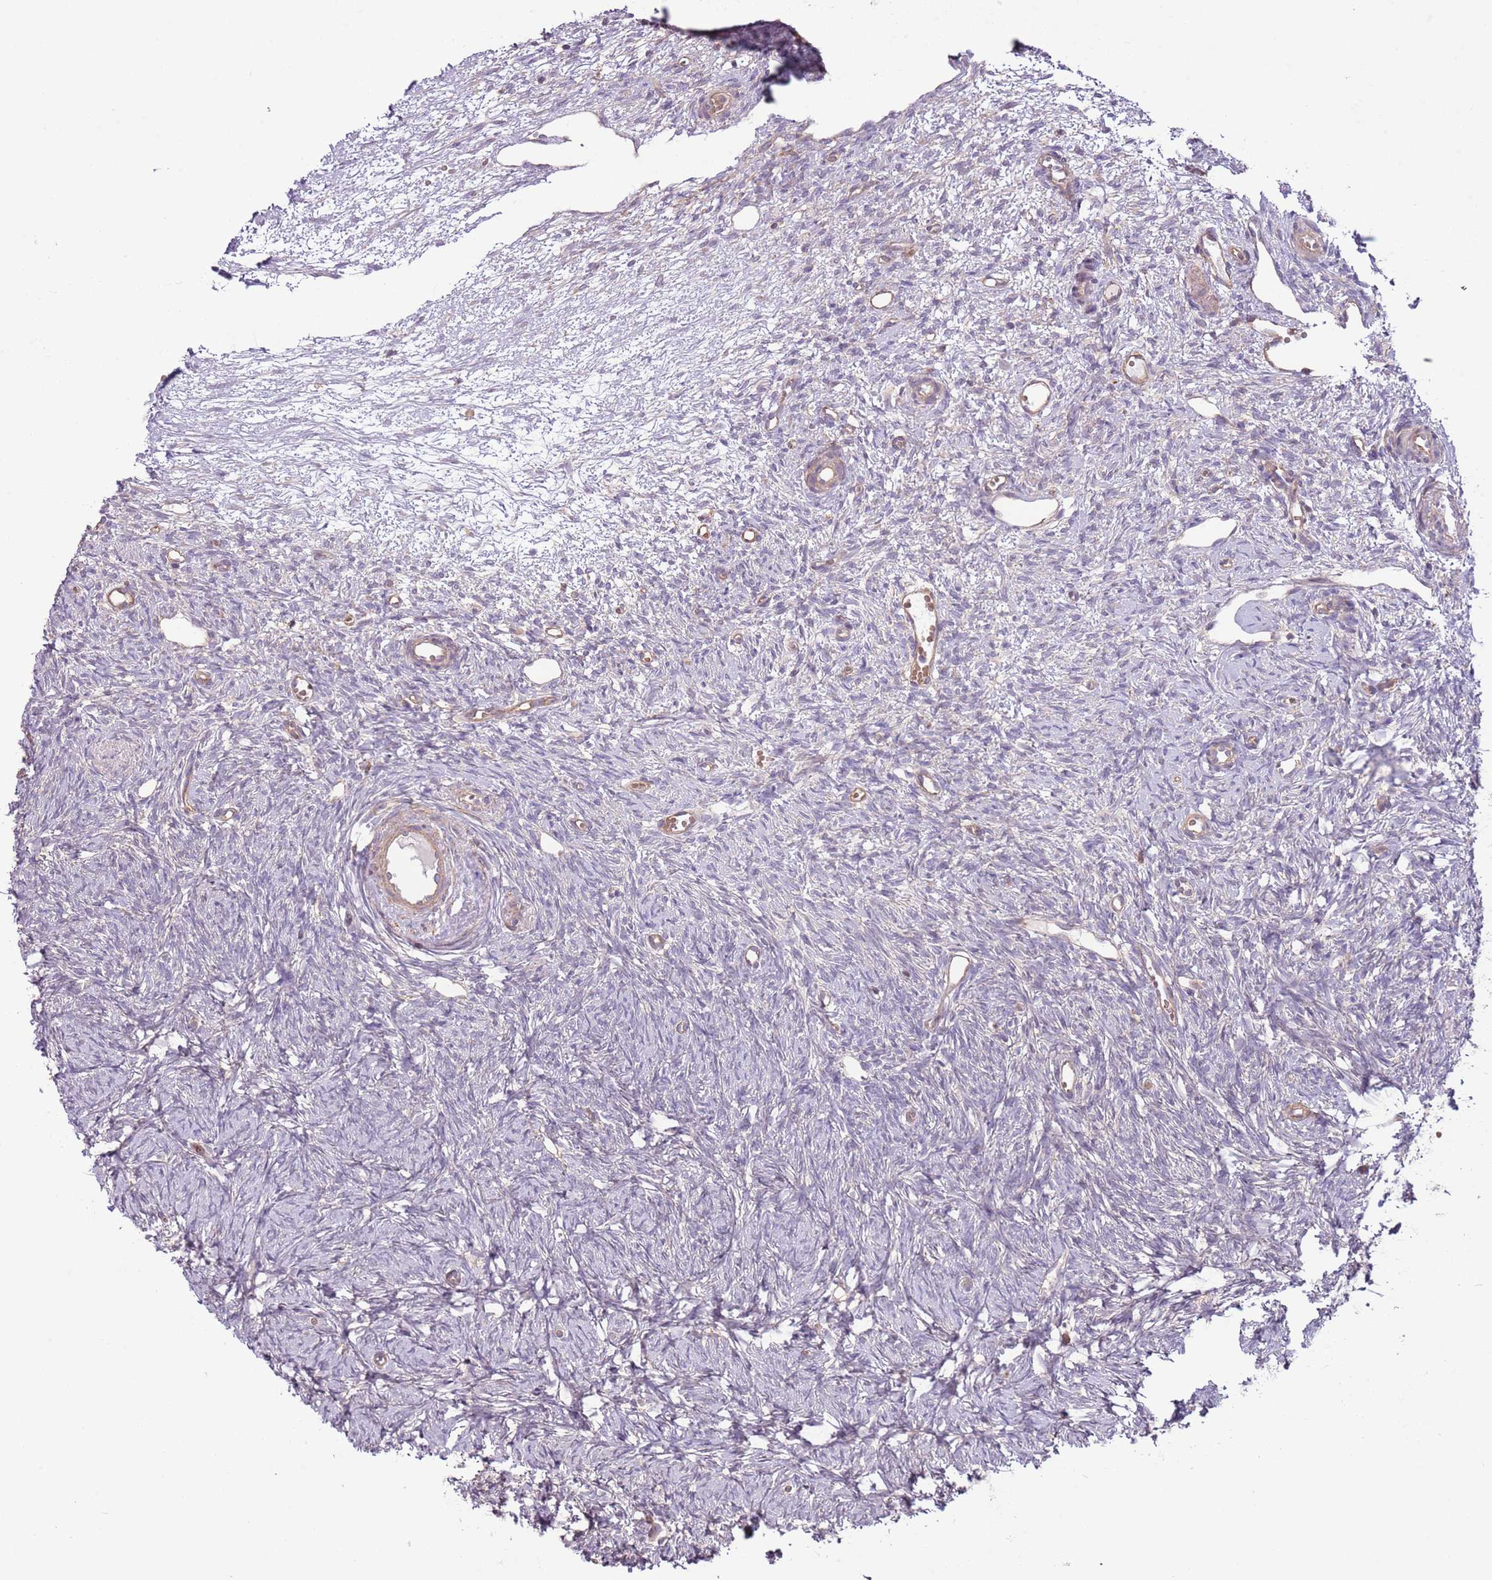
{"staining": {"intensity": "moderate", "quantity": ">75%", "location": "cytoplasmic/membranous"}, "tissue": "ovary", "cell_type": "Follicle cells", "image_type": "normal", "snomed": [{"axis": "morphology", "description": "Normal tissue, NOS"}, {"axis": "topography", "description": "Ovary"}], "caption": "Immunohistochemical staining of benign ovary displays >75% levels of moderate cytoplasmic/membranous protein staining in about >75% of follicle cells.", "gene": "LPIN2", "patient": {"sex": "female", "age": 51}}